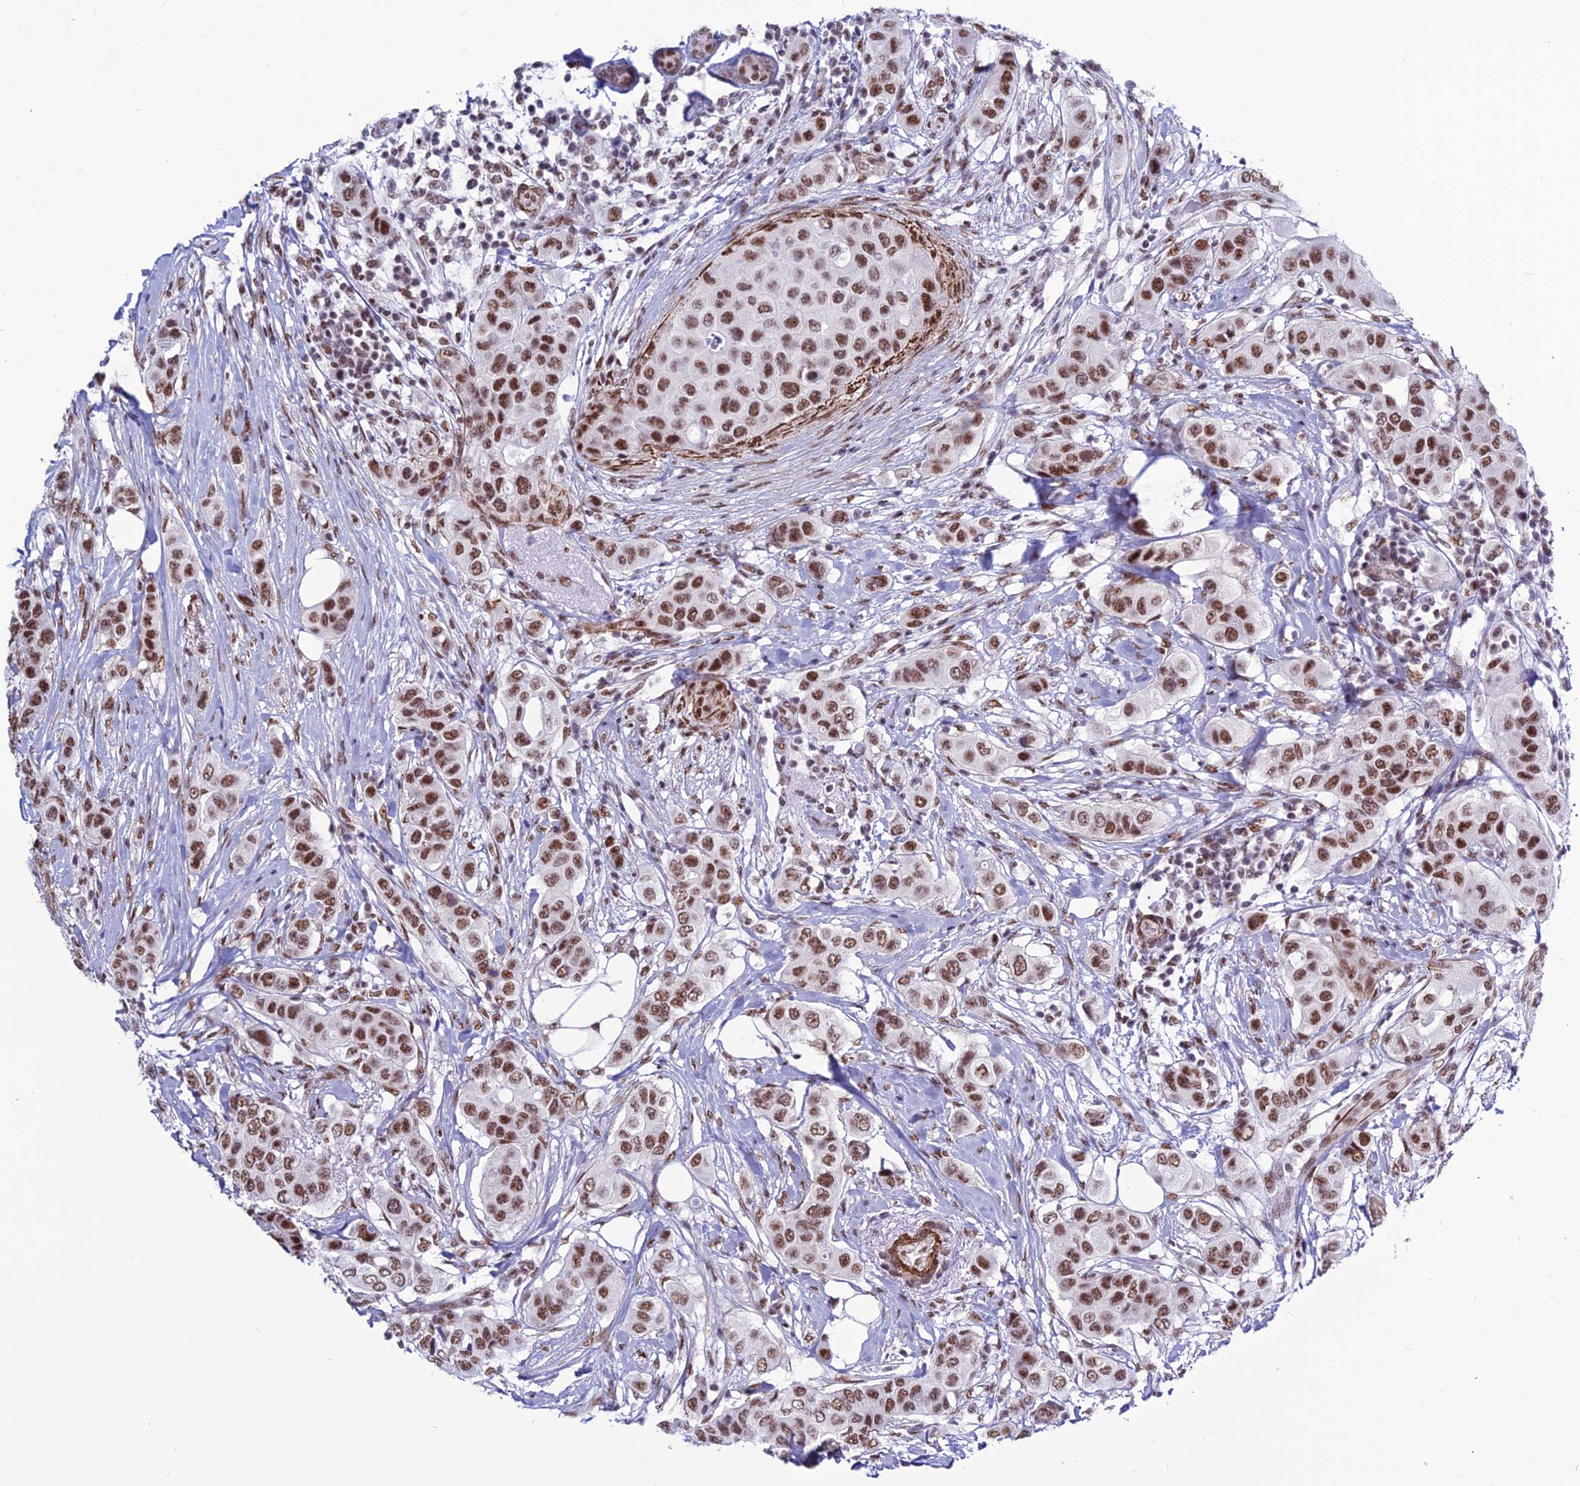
{"staining": {"intensity": "moderate", "quantity": ">75%", "location": "nuclear"}, "tissue": "breast cancer", "cell_type": "Tumor cells", "image_type": "cancer", "snomed": [{"axis": "morphology", "description": "Lobular carcinoma"}, {"axis": "topography", "description": "Breast"}], "caption": "Moderate nuclear protein staining is seen in approximately >75% of tumor cells in breast cancer (lobular carcinoma).", "gene": "U2AF1", "patient": {"sex": "female", "age": 51}}